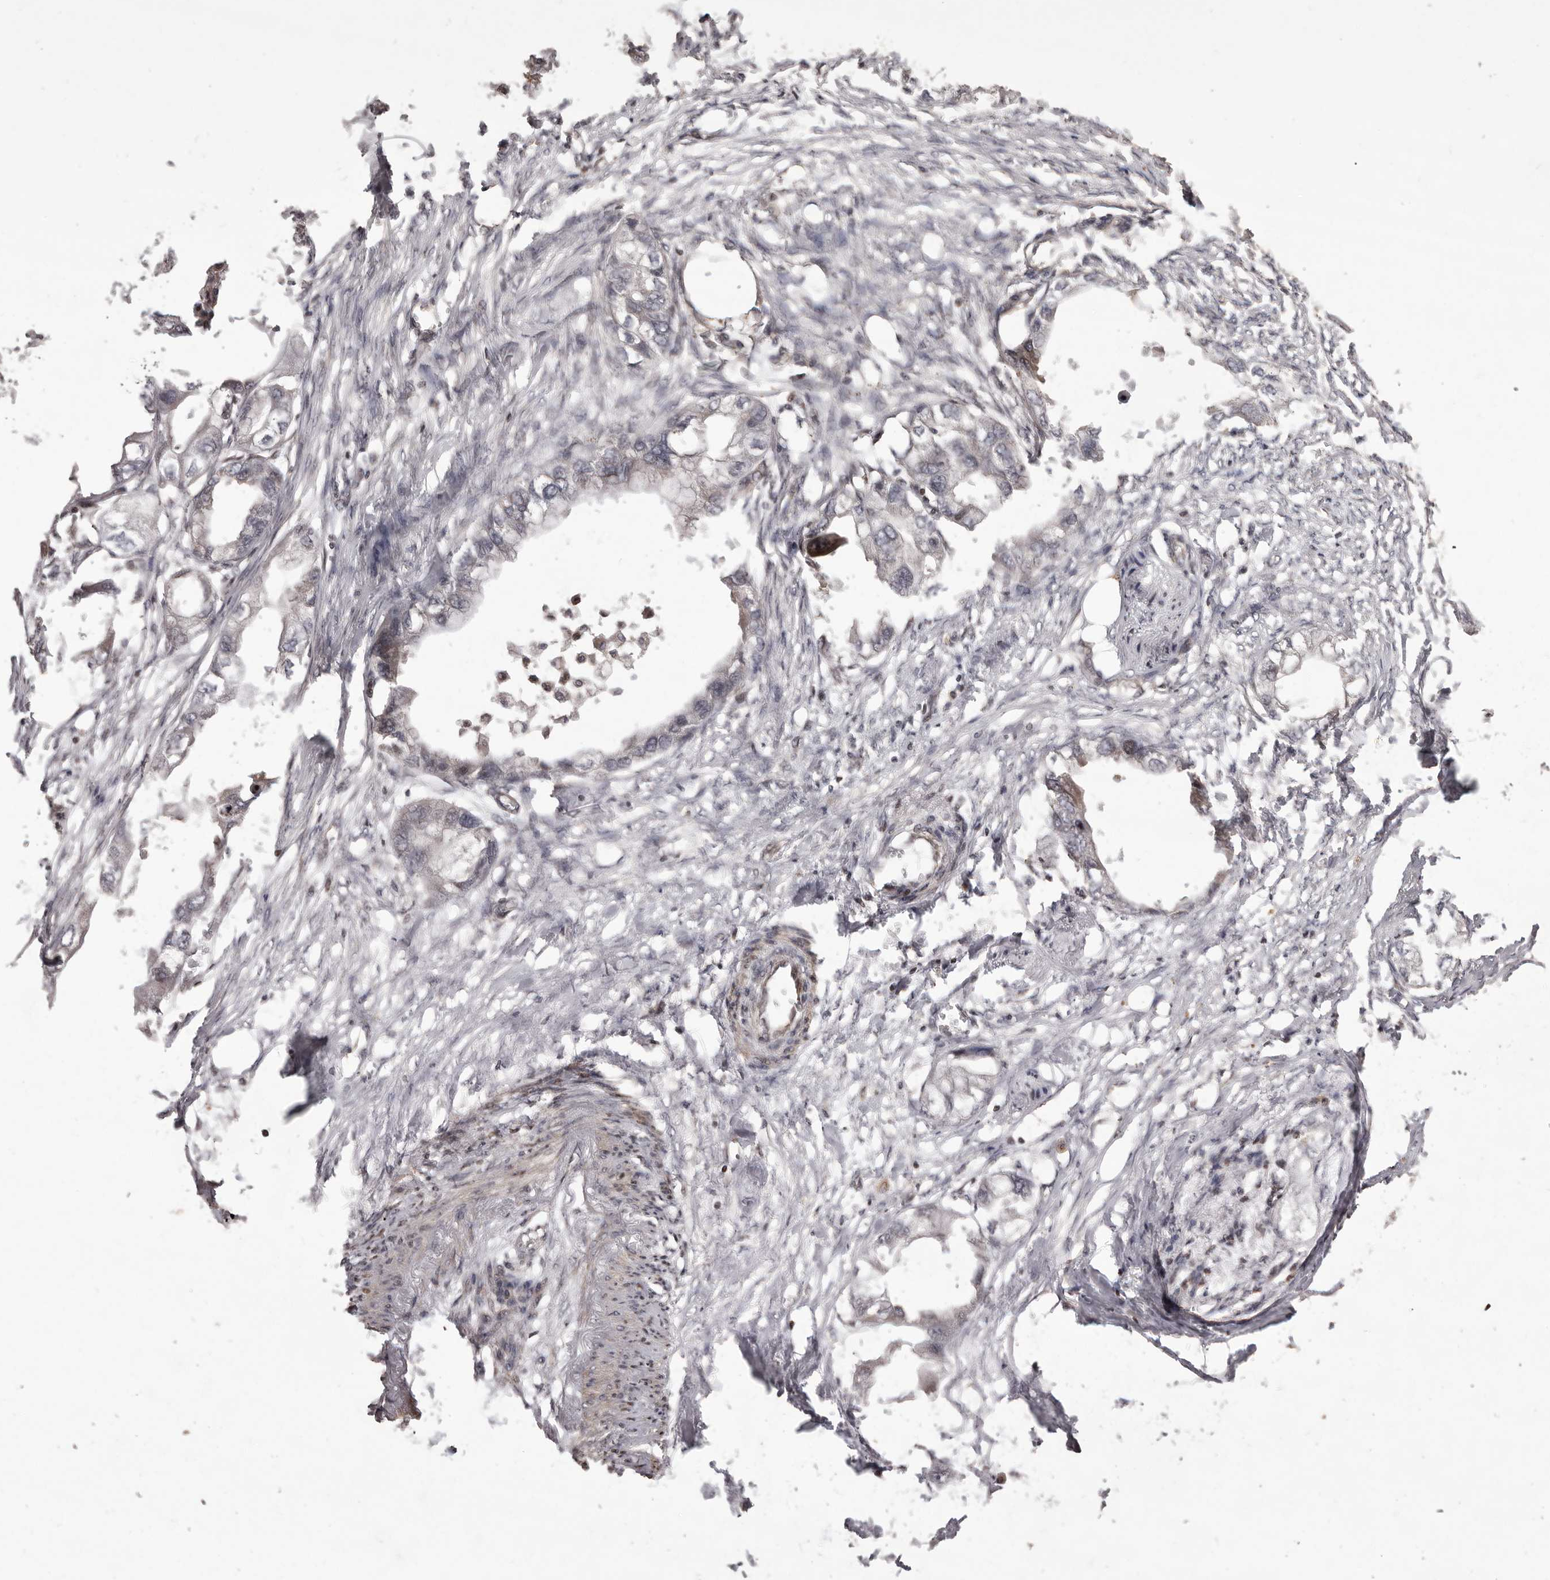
{"staining": {"intensity": "negative", "quantity": "none", "location": "none"}, "tissue": "endometrial cancer", "cell_type": "Tumor cells", "image_type": "cancer", "snomed": [{"axis": "morphology", "description": "Adenocarcinoma, NOS"}, {"axis": "morphology", "description": "Adenocarcinoma, metastatic, NOS"}, {"axis": "topography", "description": "Adipose tissue"}, {"axis": "topography", "description": "Endometrium"}], "caption": "Image shows no protein expression in tumor cells of adenocarcinoma (endometrial) tissue.", "gene": "NFKBIA", "patient": {"sex": "female", "age": 67}}